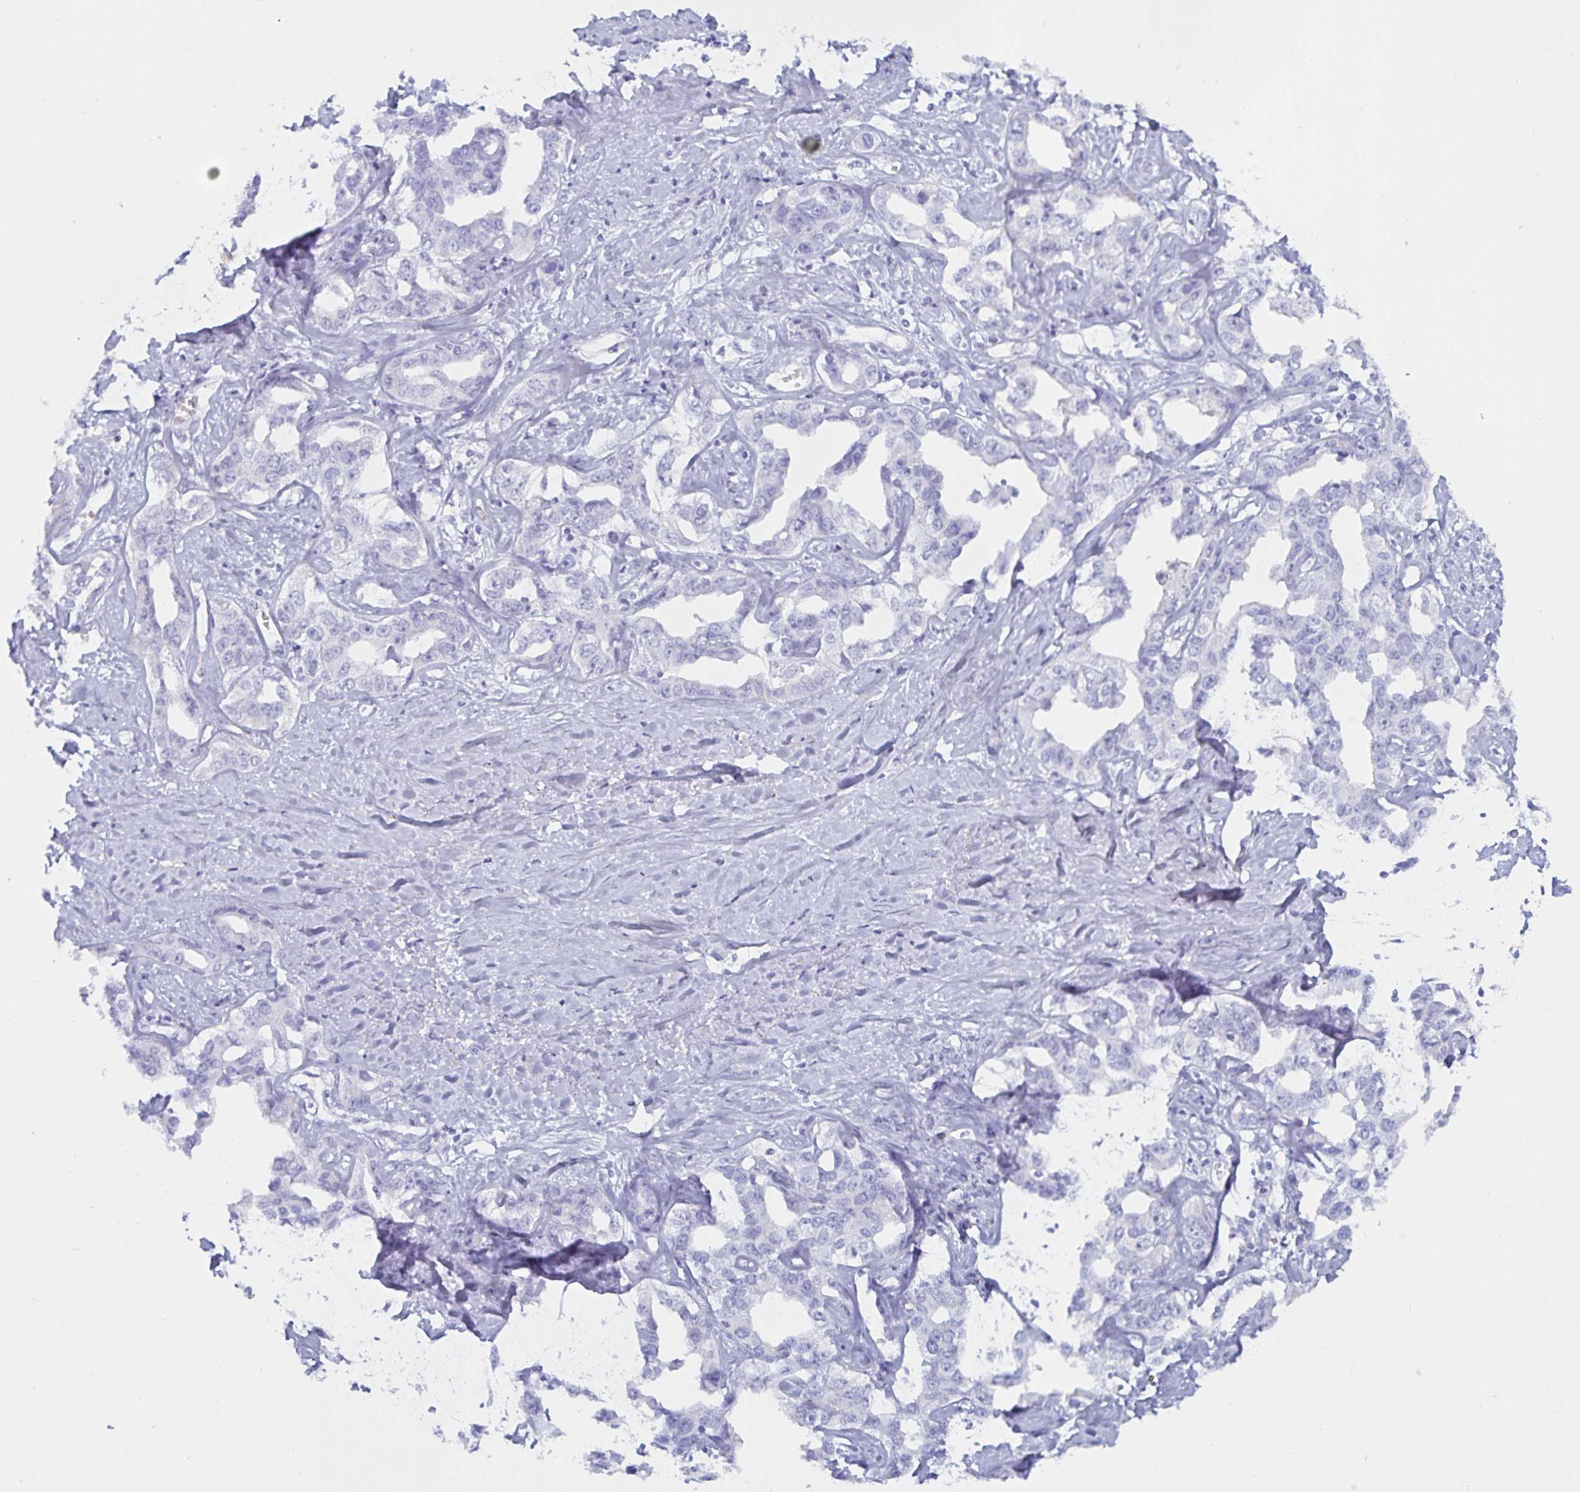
{"staining": {"intensity": "negative", "quantity": "none", "location": "none"}, "tissue": "liver cancer", "cell_type": "Tumor cells", "image_type": "cancer", "snomed": [{"axis": "morphology", "description": "Cholangiocarcinoma"}, {"axis": "topography", "description": "Liver"}], "caption": "Tumor cells show no significant expression in liver cholangiocarcinoma.", "gene": "MON2", "patient": {"sex": "male", "age": 59}}